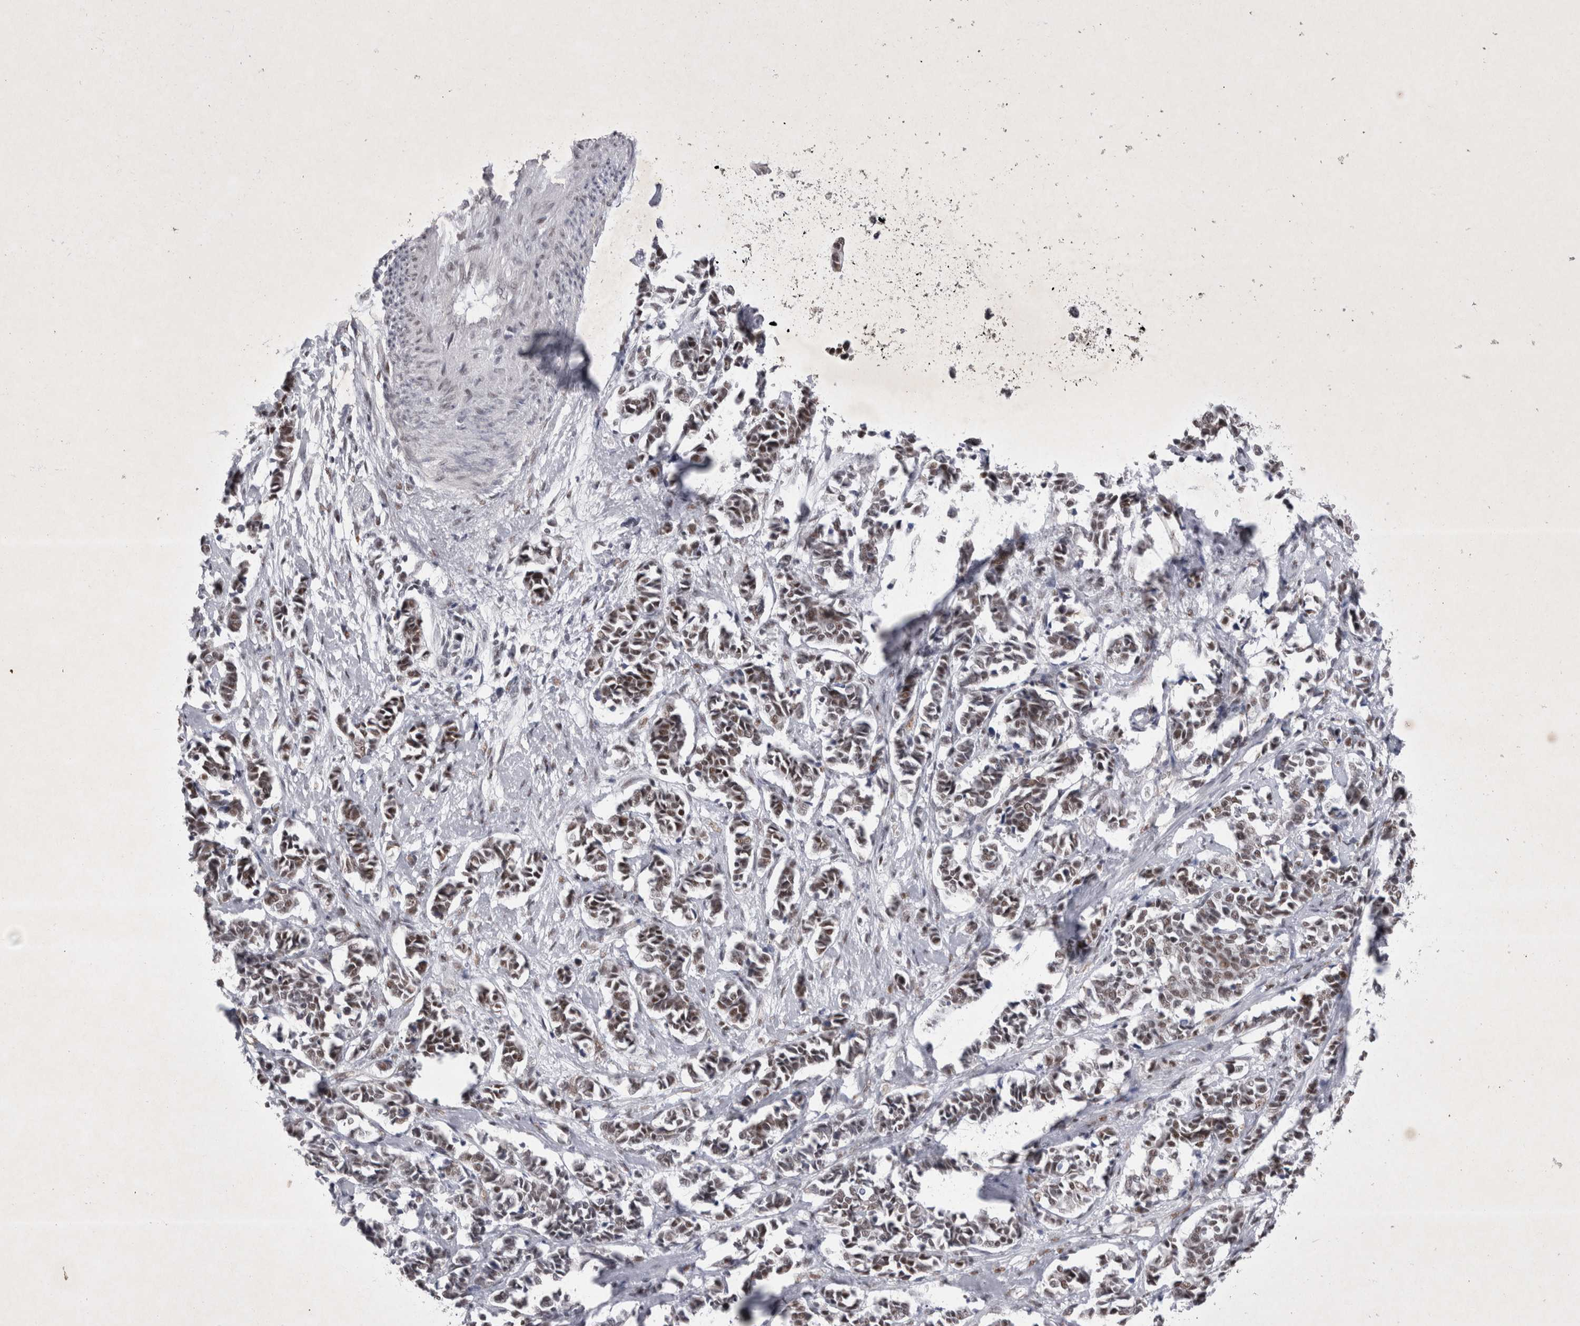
{"staining": {"intensity": "moderate", "quantity": ">75%", "location": "nuclear"}, "tissue": "cervical cancer", "cell_type": "Tumor cells", "image_type": "cancer", "snomed": [{"axis": "morphology", "description": "Normal tissue, NOS"}, {"axis": "morphology", "description": "Squamous cell carcinoma, NOS"}, {"axis": "topography", "description": "Cervix"}], "caption": "Immunohistochemical staining of human cervical cancer shows medium levels of moderate nuclear positivity in approximately >75% of tumor cells.", "gene": "RBM6", "patient": {"sex": "female", "age": 35}}